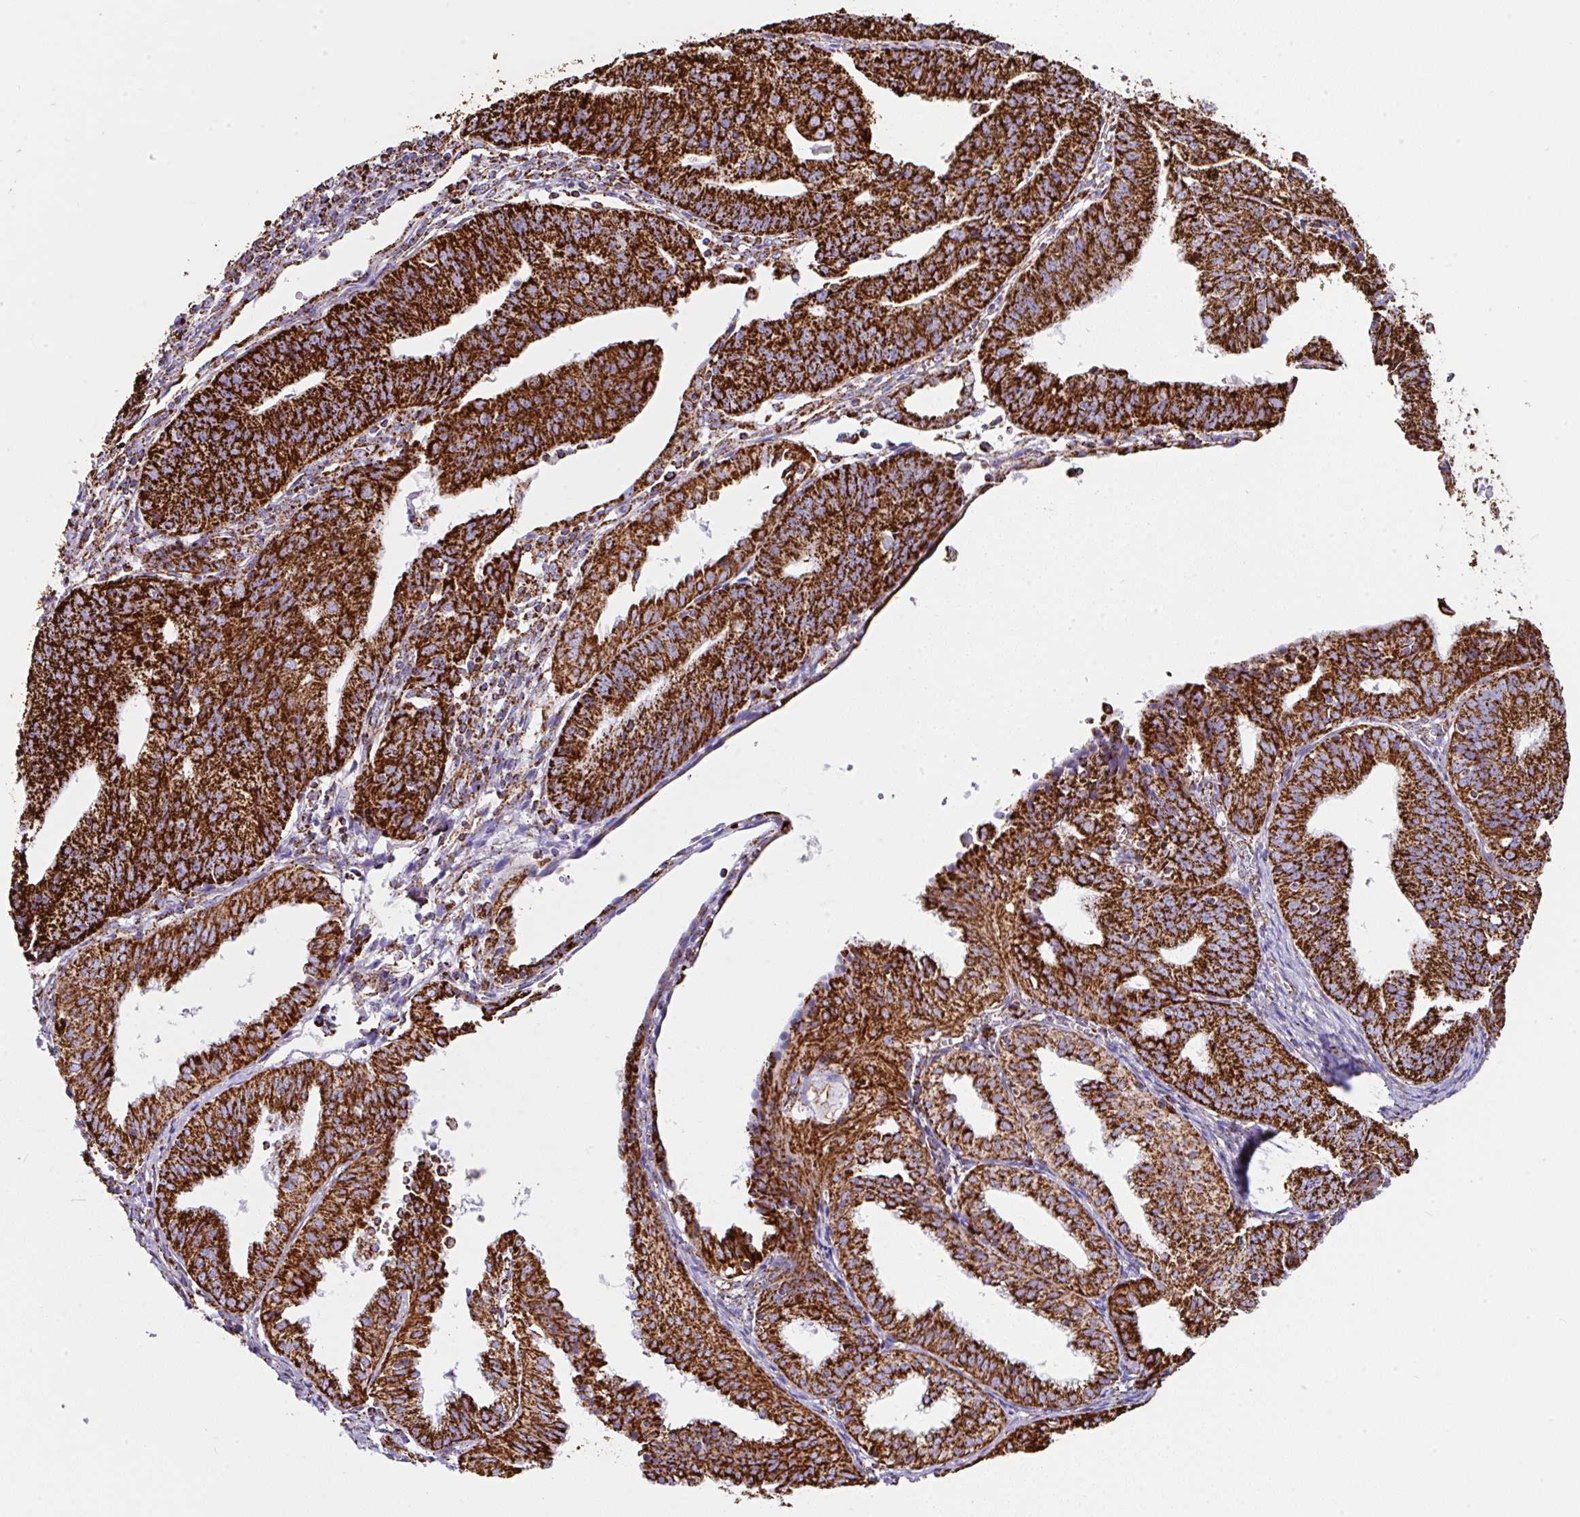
{"staining": {"intensity": "strong", "quantity": ">75%", "location": "cytoplasmic/membranous"}, "tissue": "endometrial cancer", "cell_type": "Tumor cells", "image_type": "cancer", "snomed": [{"axis": "morphology", "description": "Adenocarcinoma, NOS"}, {"axis": "topography", "description": "Endometrium"}], "caption": "Protein analysis of endometrial adenocarcinoma tissue reveals strong cytoplasmic/membranous expression in about >75% of tumor cells. (DAB (3,3'-diaminobenzidine) IHC with brightfield microscopy, high magnification).", "gene": "ANKRD33B", "patient": {"sex": "female", "age": 56}}